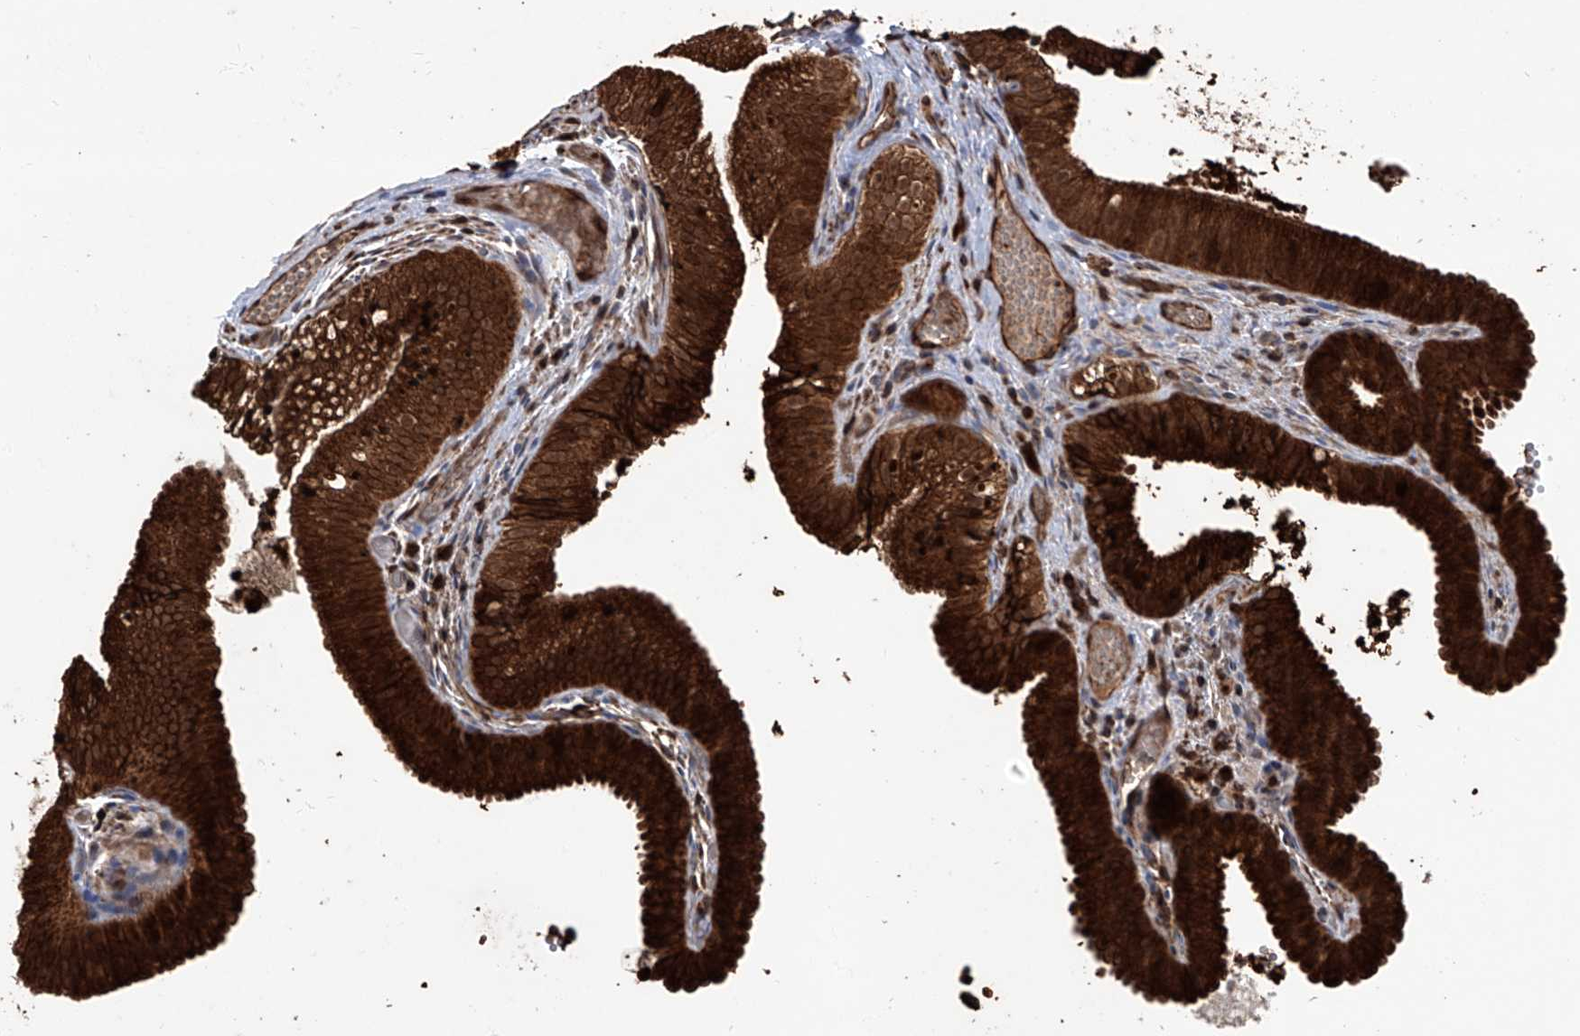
{"staining": {"intensity": "strong", "quantity": ">75%", "location": "cytoplasmic/membranous"}, "tissue": "gallbladder", "cell_type": "Glandular cells", "image_type": "normal", "snomed": [{"axis": "morphology", "description": "Normal tissue, NOS"}, {"axis": "topography", "description": "Gallbladder"}], "caption": "Strong cytoplasmic/membranous staining for a protein is seen in about >75% of glandular cells of normal gallbladder using immunohistochemistry (IHC).", "gene": "LYSMD4", "patient": {"sex": "female", "age": 30}}